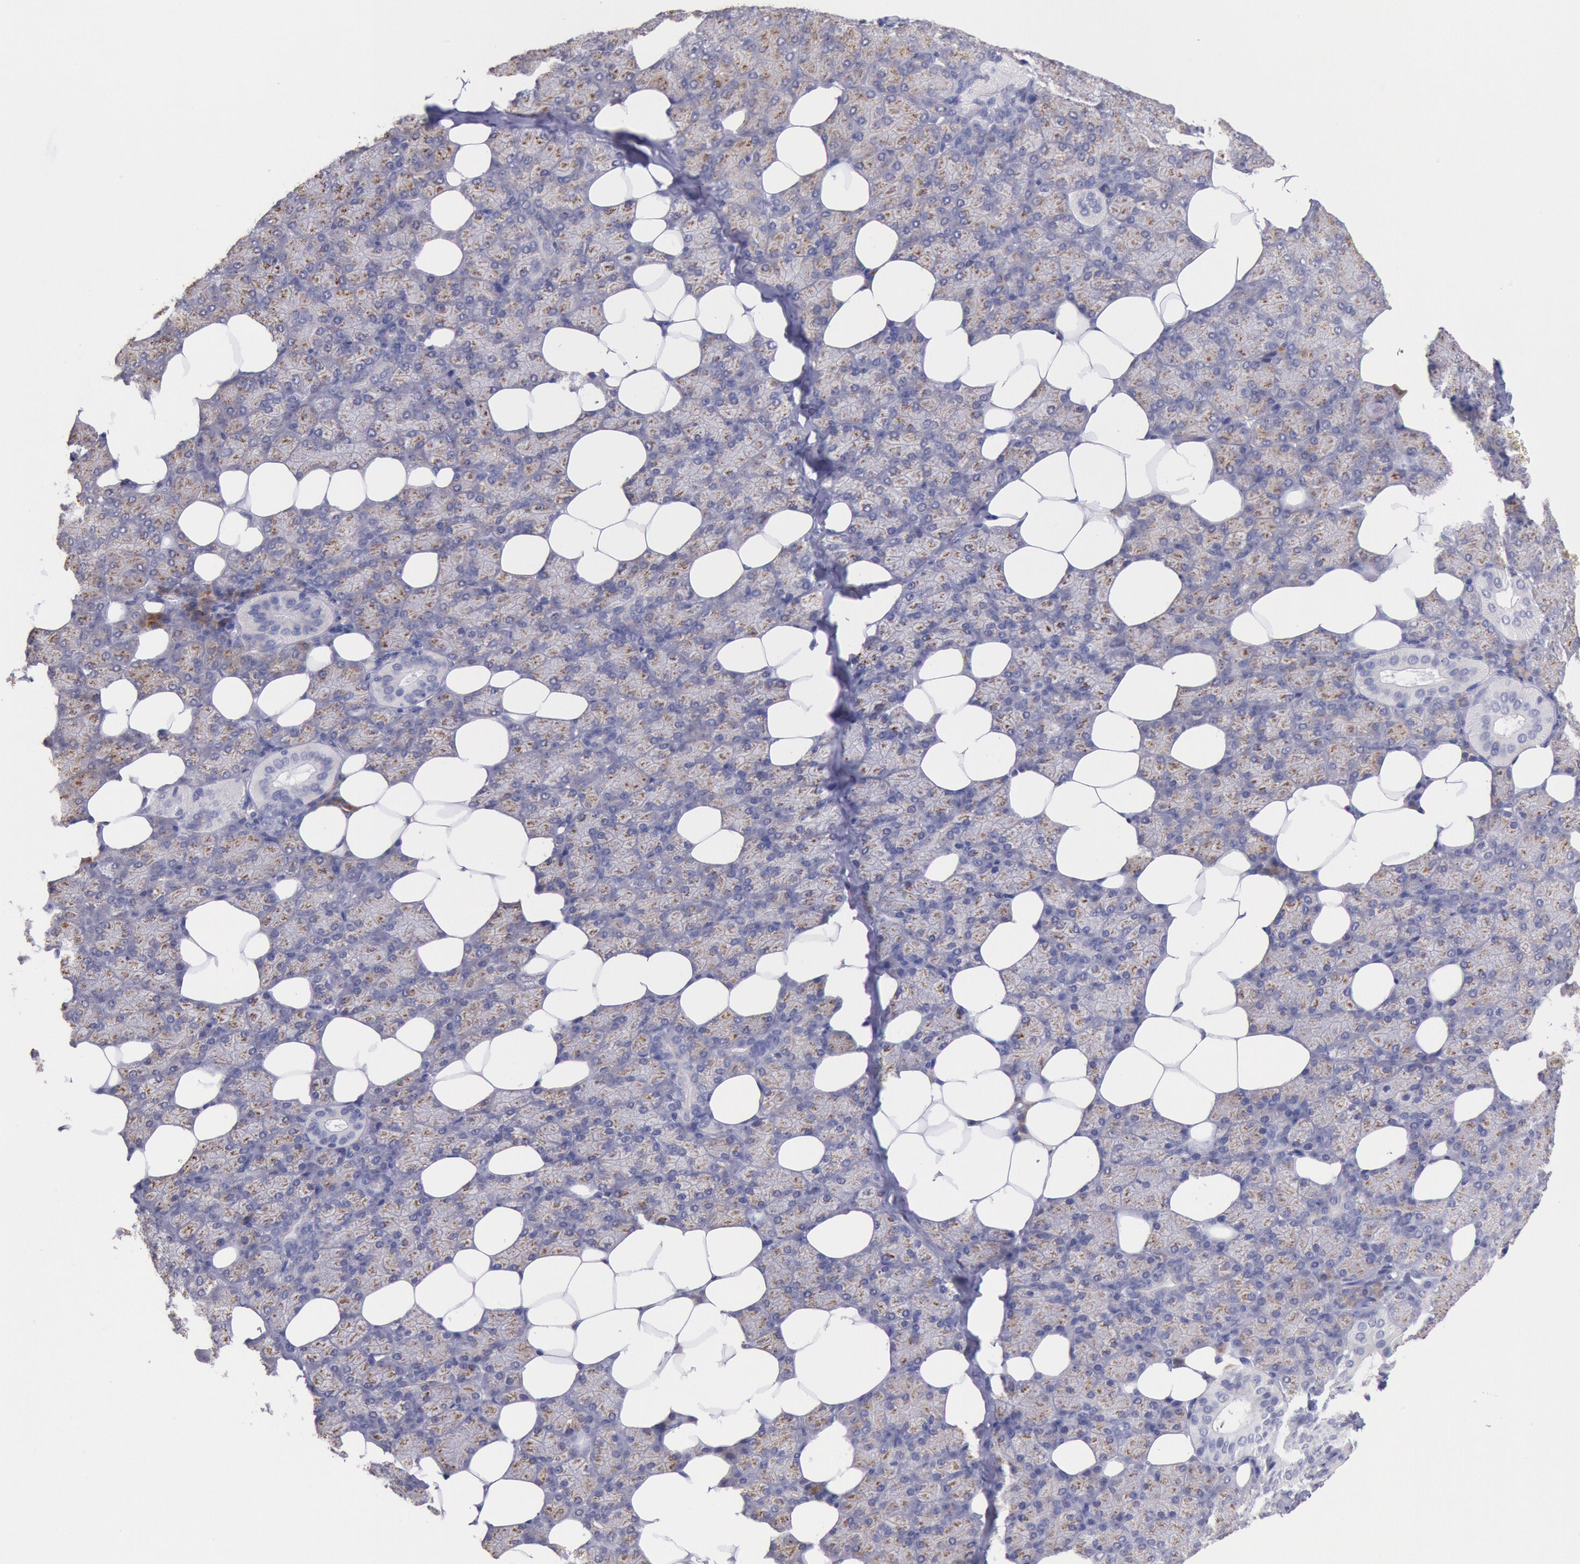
{"staining": {"intensity": "moderate", "quantity": "25%-75%", "location": "cytoplasmic/membranous"}, "tissue": "salivary gland", "cell_type": "Glandular cells", "image_type": "normal", "snomed": [{"axis": "morphology", "description": "Normal tissue, NOS"}, {"axis": "topography", "description": "Lymph node"}, {"axis": "topography", "description": "Salivary gland"}], "caption": "Glandular cells reveal medium levels of moderate cytoplasmic/membranous staining in approximately 25%-75% of cells in benign human salivary gland.", "gene": "GAL3ST1", "patient": {"sex": "male", "age": 8}}